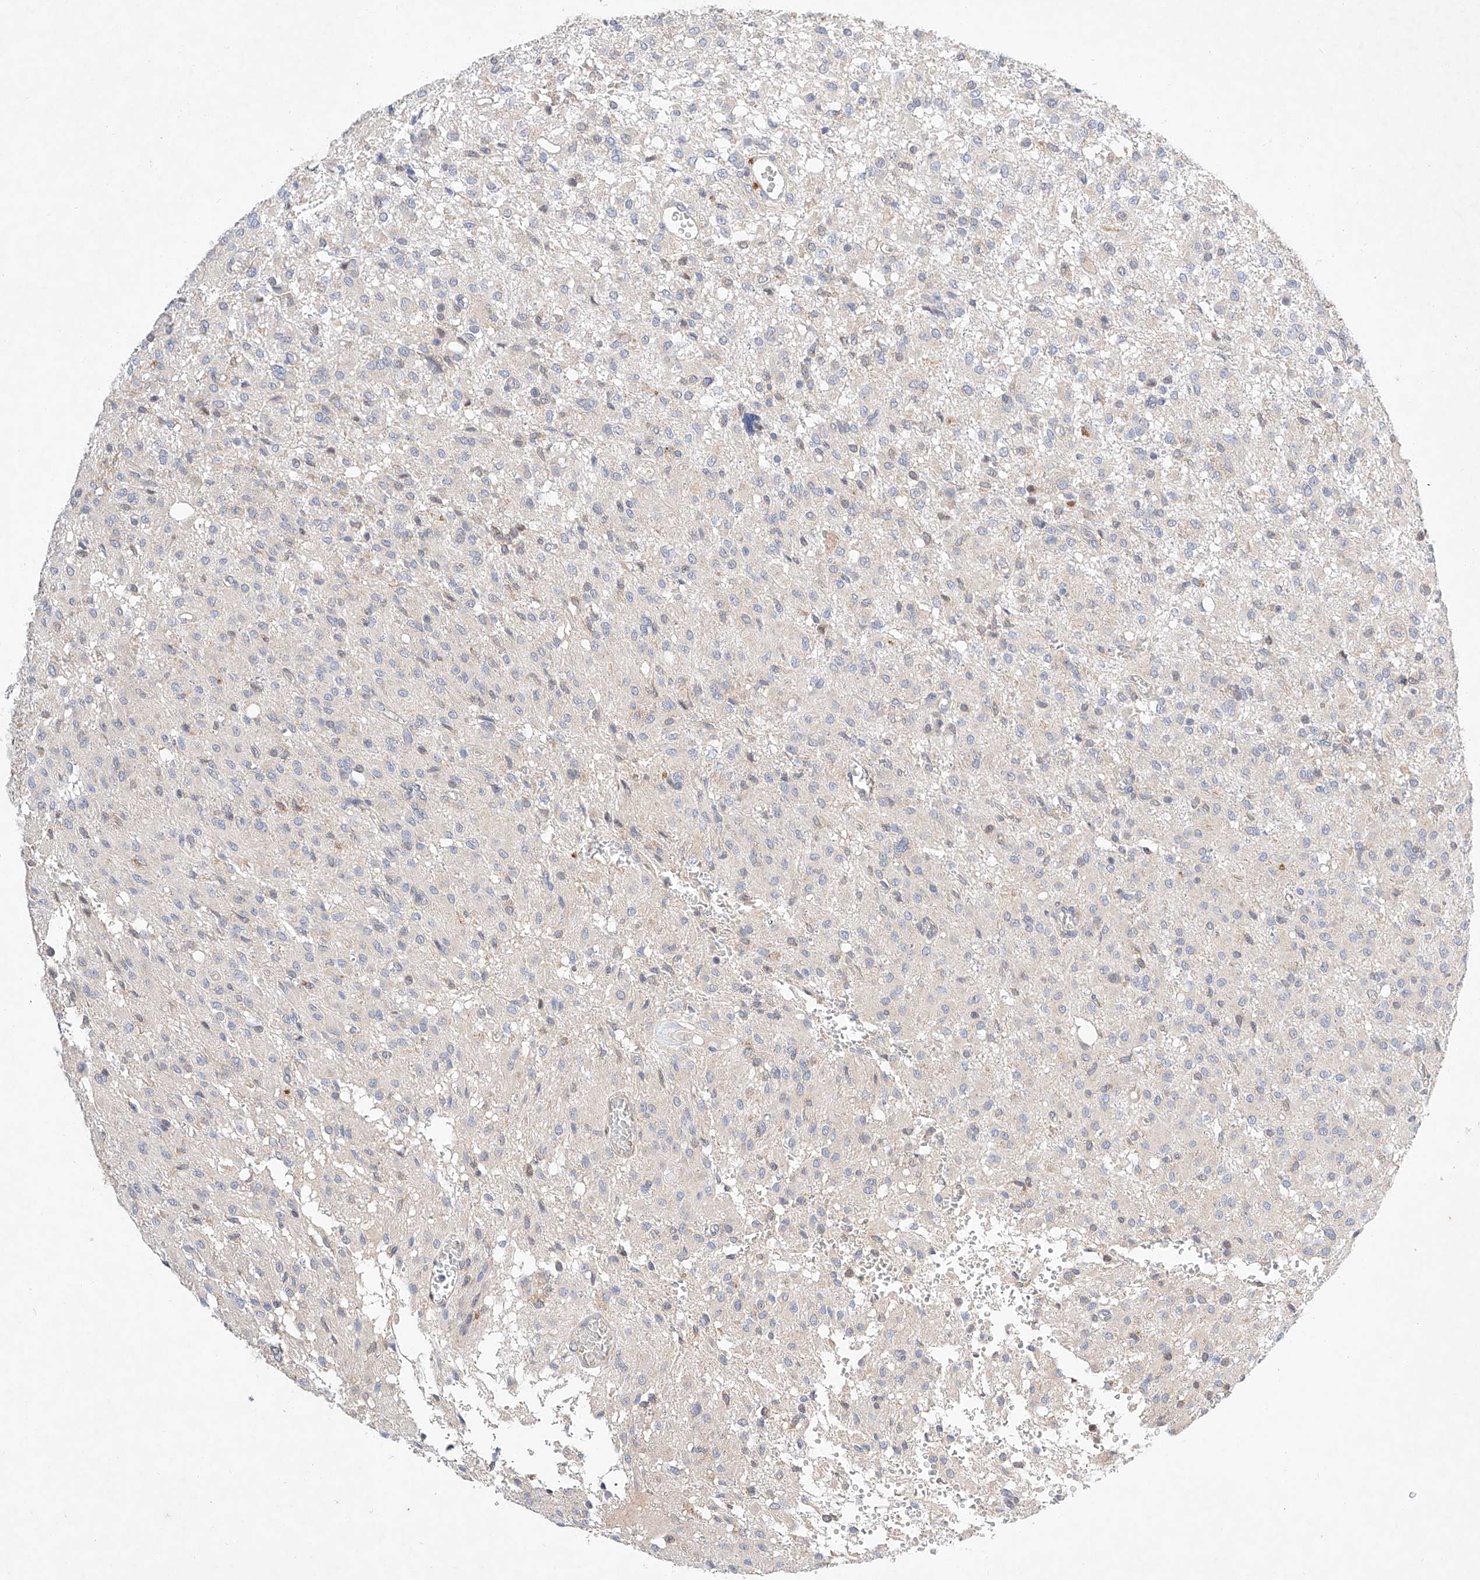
{"staining": {"intensity": "negative", "quantity": "none", "location": "none"}, "tissue": "glioma", "cell_type": "Tumor cells", "image_type": "cancer", "snomed": [{"axis": "morphology", "description": "Glioma, malignant, High grade"}, {"axis": "topography", "description": "Brain"}], "caption": "Photomicrograph shows no significant protein expression in tumor cells of malignant glioma (high-grade).", "gene": "C6orf118", "patient": {"sex": "female", "age": 59}}